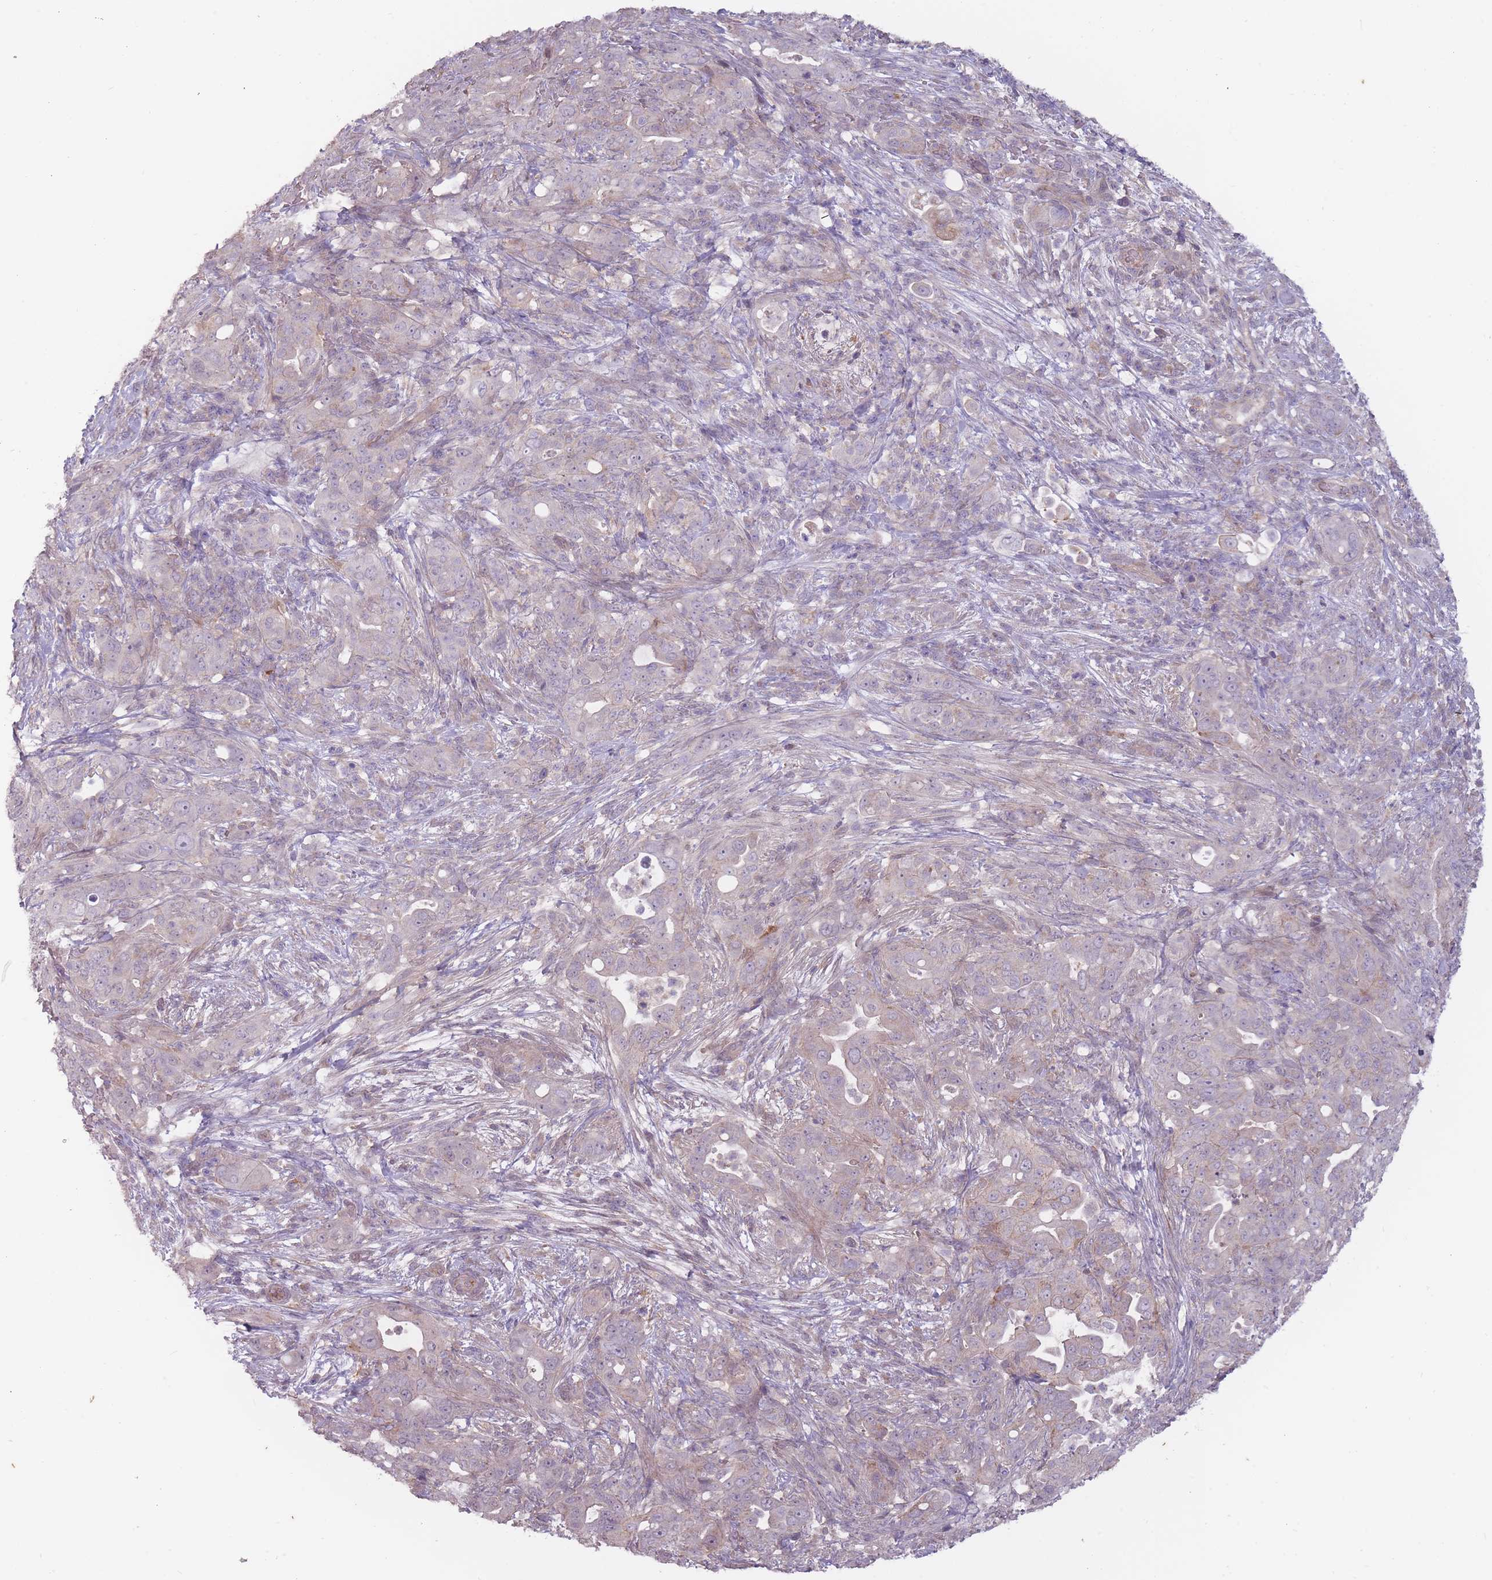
{"staining": {"intensity": "negative", "quantity": "none", "location": "none"}, "tissue": "pancreatic cancer", "cell_type": "Tumor cells", "image_type": "cancer", "snomed": [{"axis": "morphology", "description": "Normal tissue, NOS"}, {"axis": "morphology", "description": "Adenocarcinoma, NOS"}, {"axis": "topography", "description": "Lymph node"}, {"axis": "topography", "description": "Pancreas"}], "caption": "DAB immunohistochemical staining of adenocarcinoma (pancreatic) demonstrates no significant expression in tumor cells. (DAB immunohistochemistry, high magnification).", "gene": "TET3", "patient": {"sex": "female", "age": 67}}